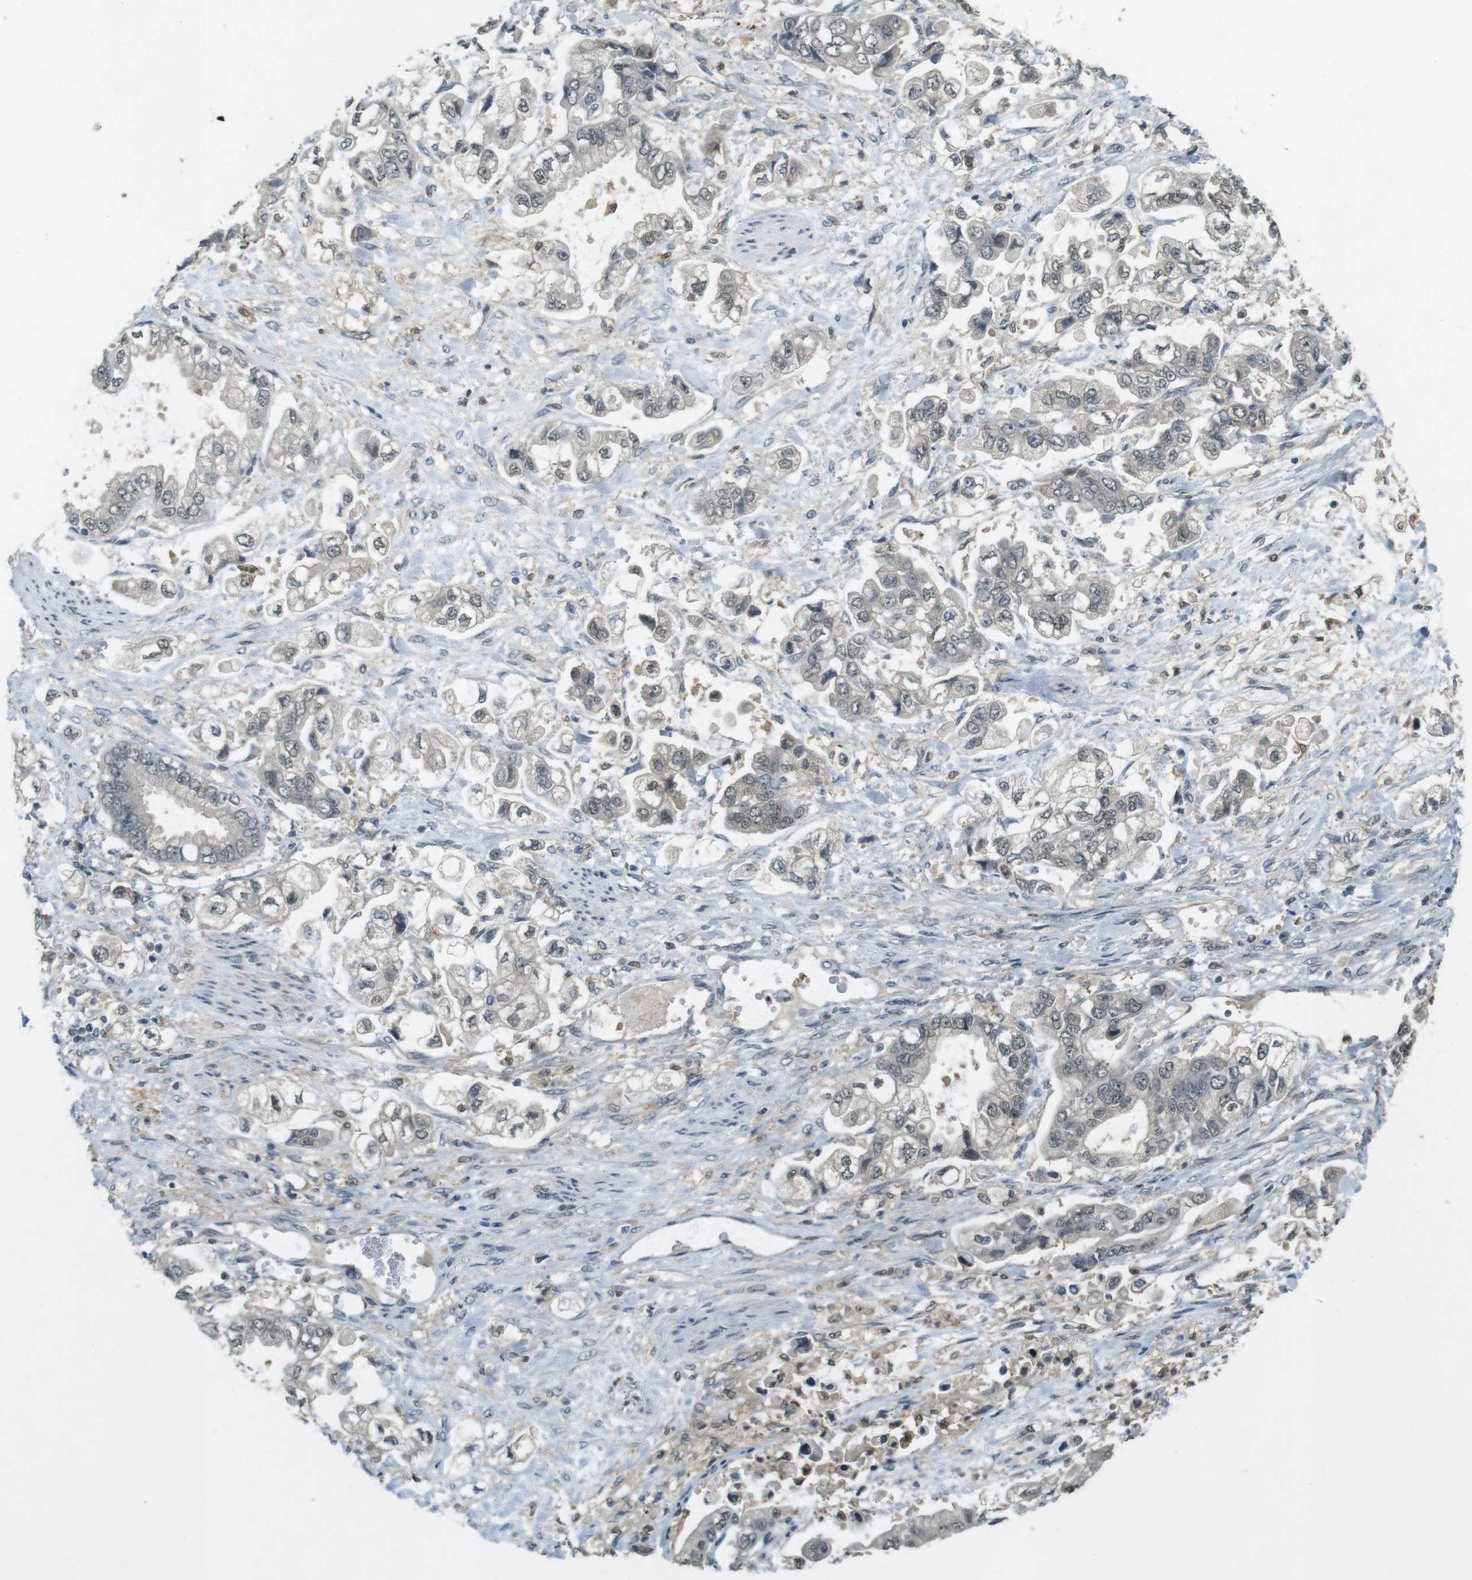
{"staining": {"intensity": "weak", "quantity": "<25%", "location": "nuclear"}, "tissue": "stomach cancer", "cell_type": "Tumor cells", "image_type": "cancer", "snomed": [{"axis": "morphology", "description": "Normal tissue, NOS"}, {"axis": "morphology", "description": "Adenocarcinoma, NOS"}, {"axis": "topography", "description": "Stomach"}], "caption": "Tumor cells are negative for brown protein staining in stomach adenocarcinoma. (Brightfield microscopy of DAB (3,3'-diaminobenzidine) immunohistochemistry (IHC) at high magnification).", "gene": "CDK14", "patient": {"sex": "male", "age": 62}}